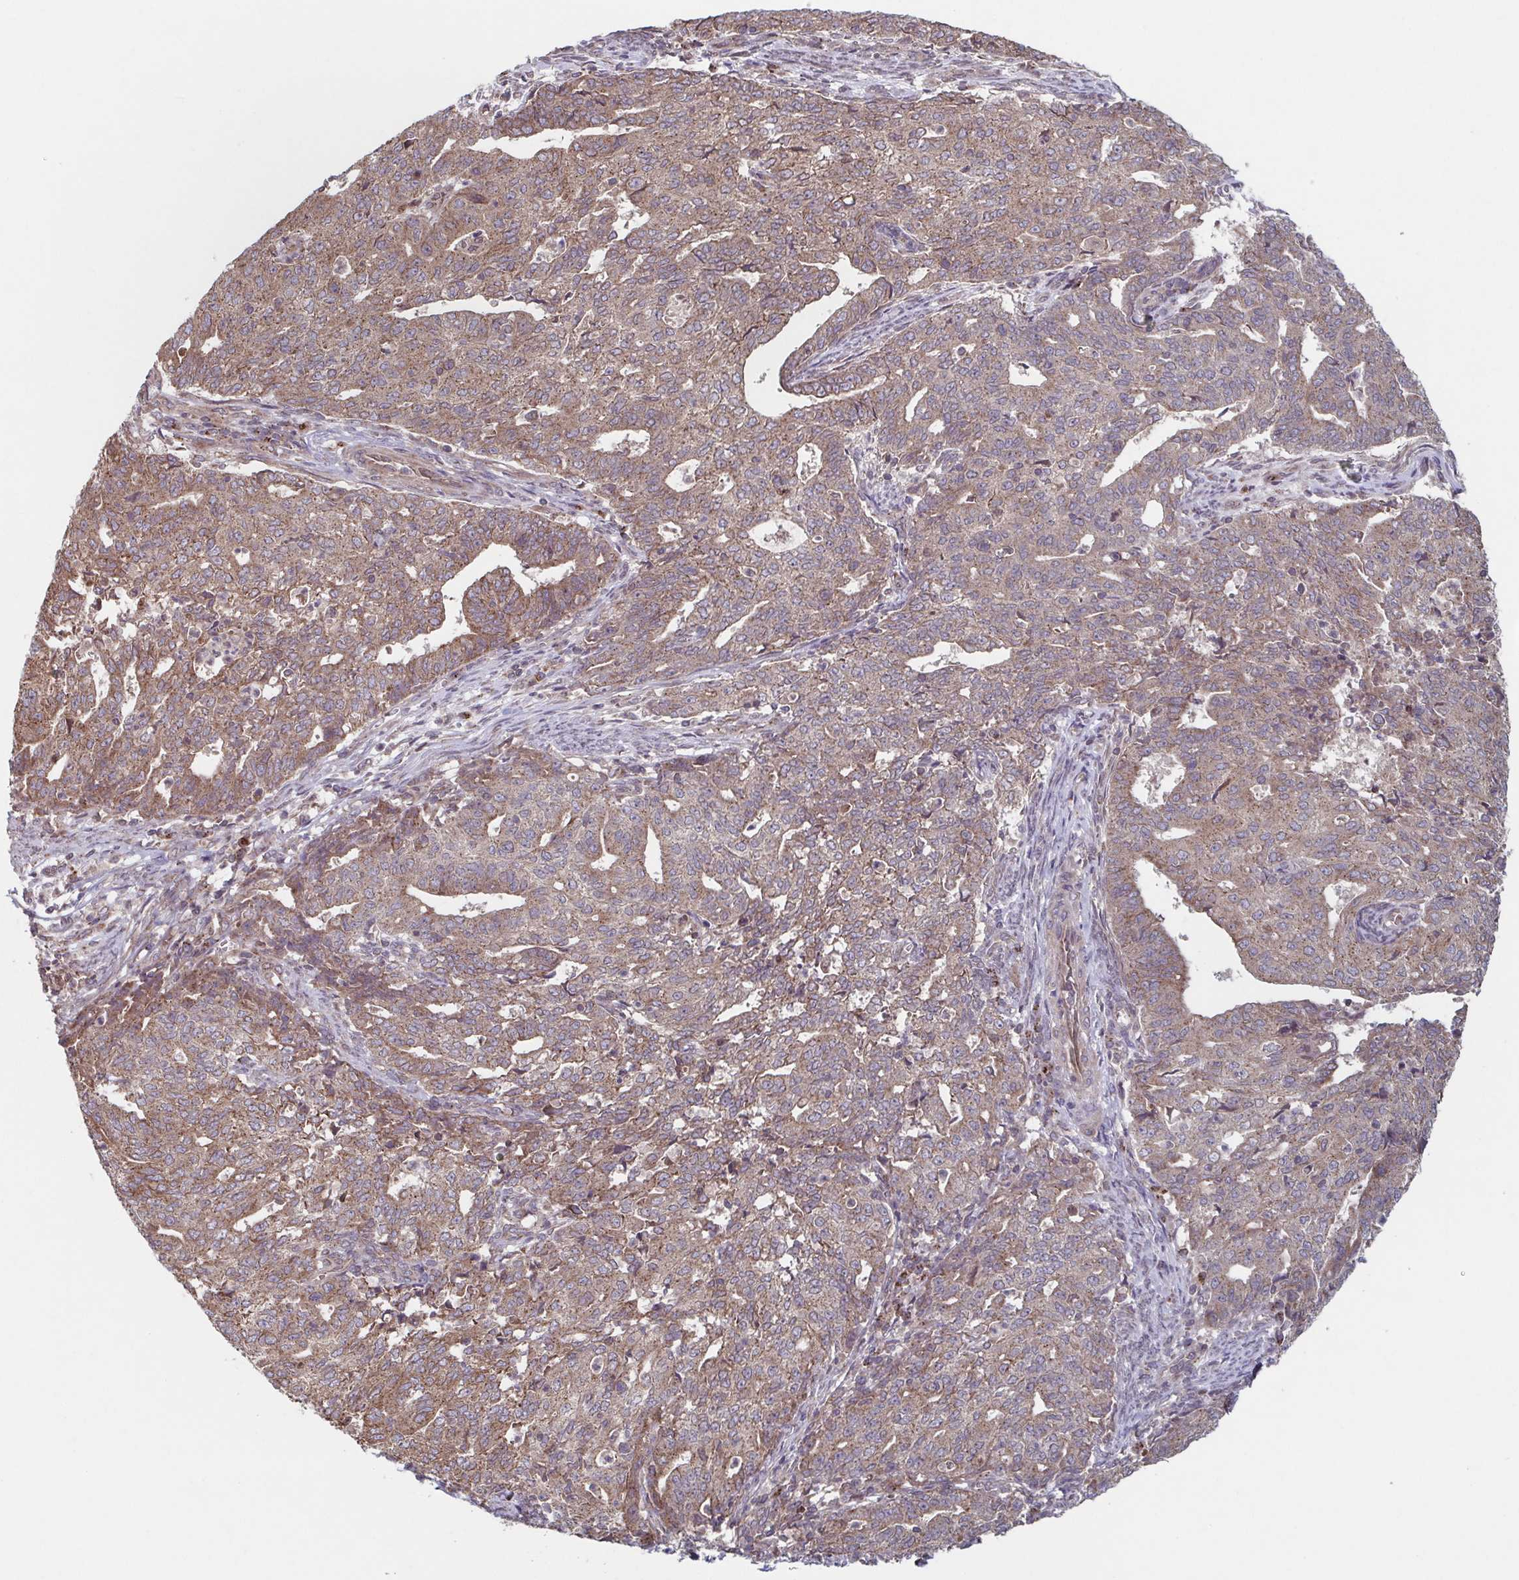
{"staining": {"intensity": "moderate", "quantity": ">75%", "location": "cytoplasmic/membranous"}, "tissue": "endometrial cancer", "cell_type": "Tumor cells", "image_type": "cancer", "snomed": [{"axis": "morphology", "description": "Adenocarcinoma, NOS"}, {"axis": "topography", "description": "Endometrium"}], "caption": "A high-resolution histopathology image shows IHC staining of adenocarcinoma (endometrial), which displays moderate cytoplasmic/membranous expression in about >75% of tumor cells.", "gene": "COPB1", "patient": {"sex": "female", "age": 82}}